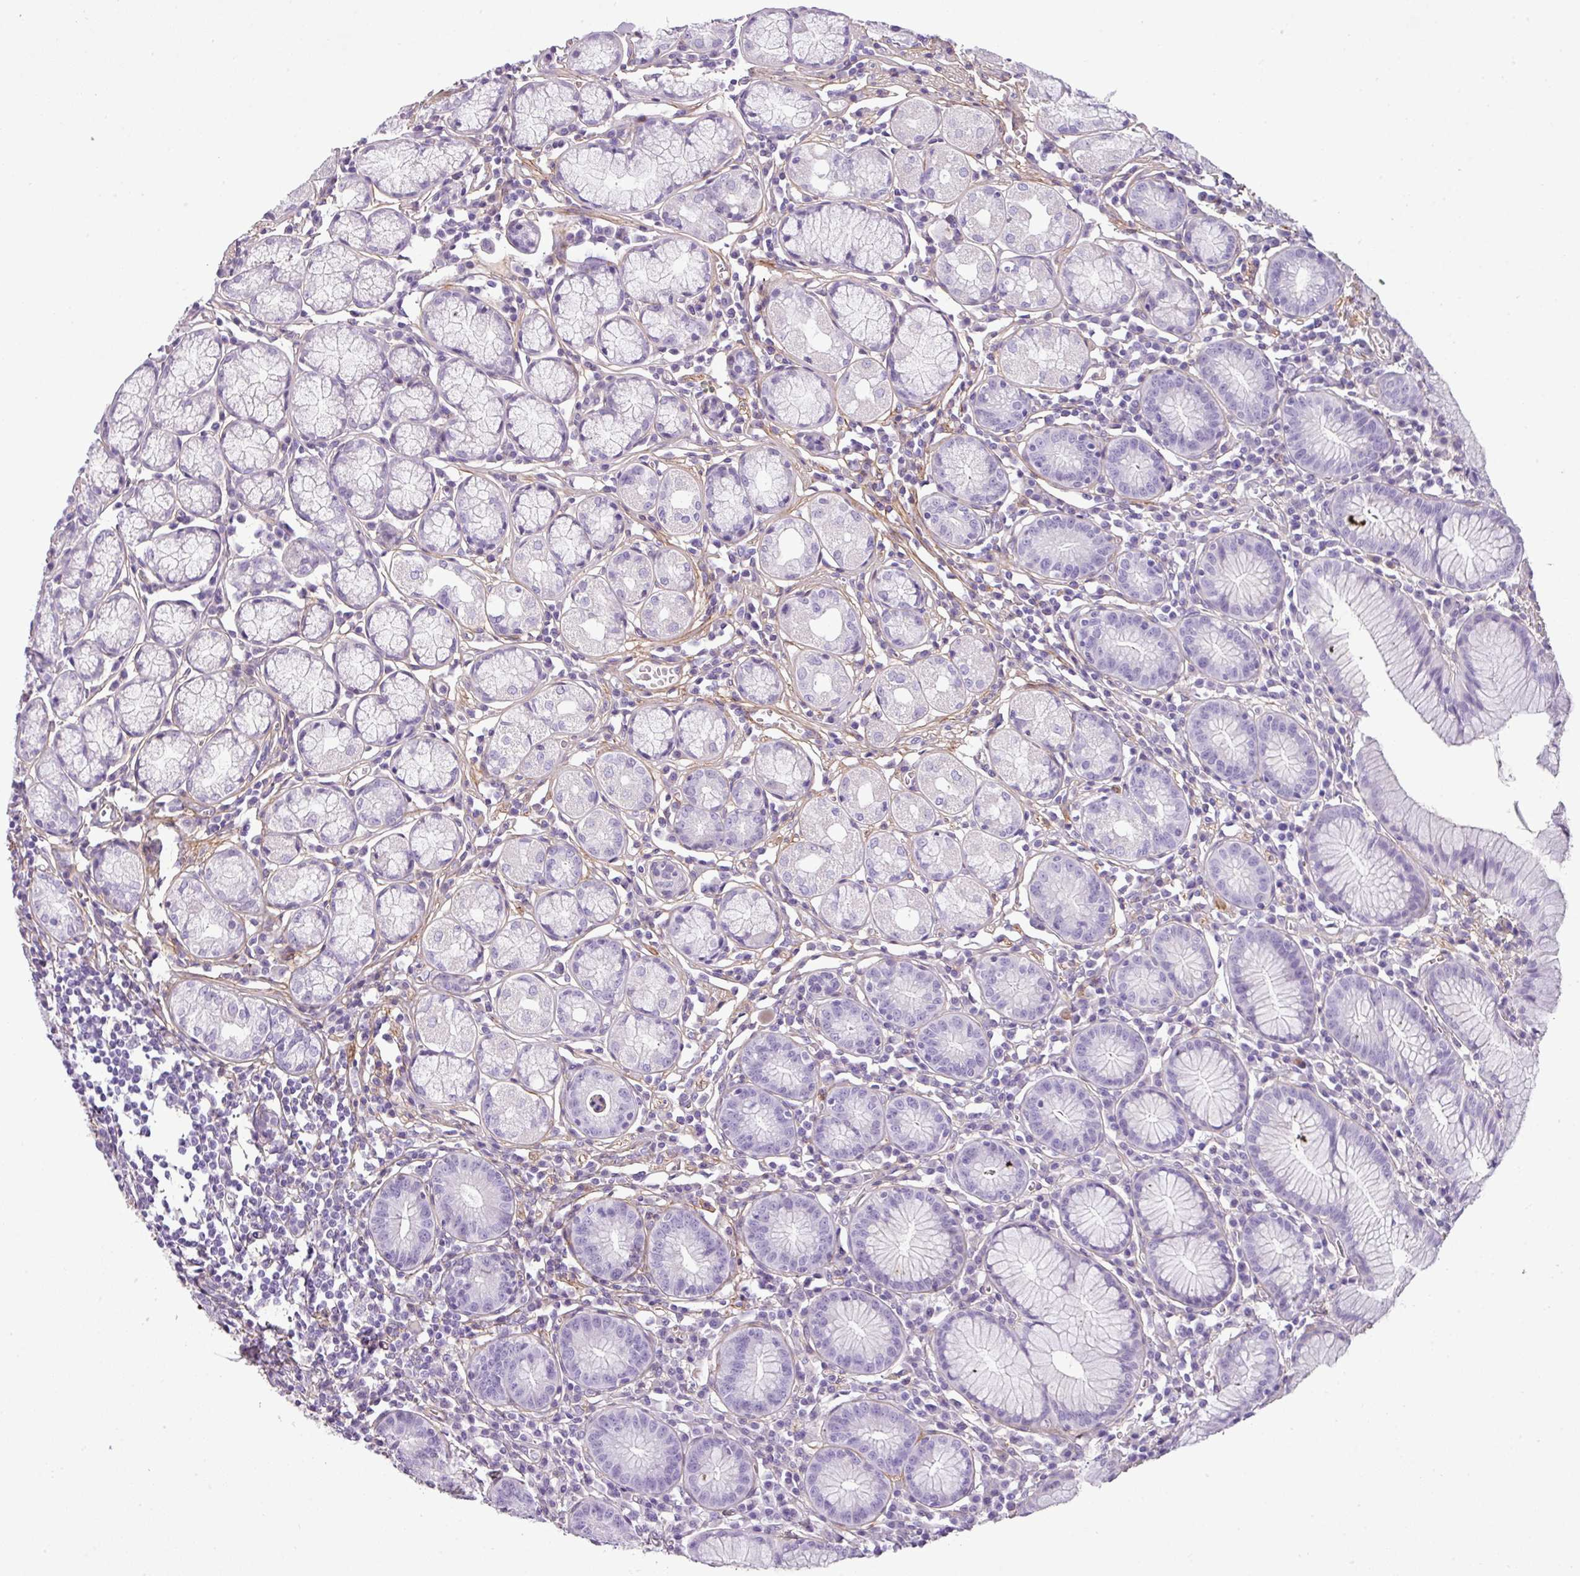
{"staining": {"intensity": "negative", "quantity": "none", "location": "none"}, "tissue": "stomach", "cell_type": "Glandular cells", "image_type": "normal", "snomed": [{"axis": "morphology", "description": "Normal tissue, NOS"}, {"axis": "topography", "description": "Stomach"}], "caption": "Benign stomach was stained to show a protein in brown. There is no significant expression in glandular cells.", "gene": "PARD6G", "patient": {"sex": "male", "age": 55}}